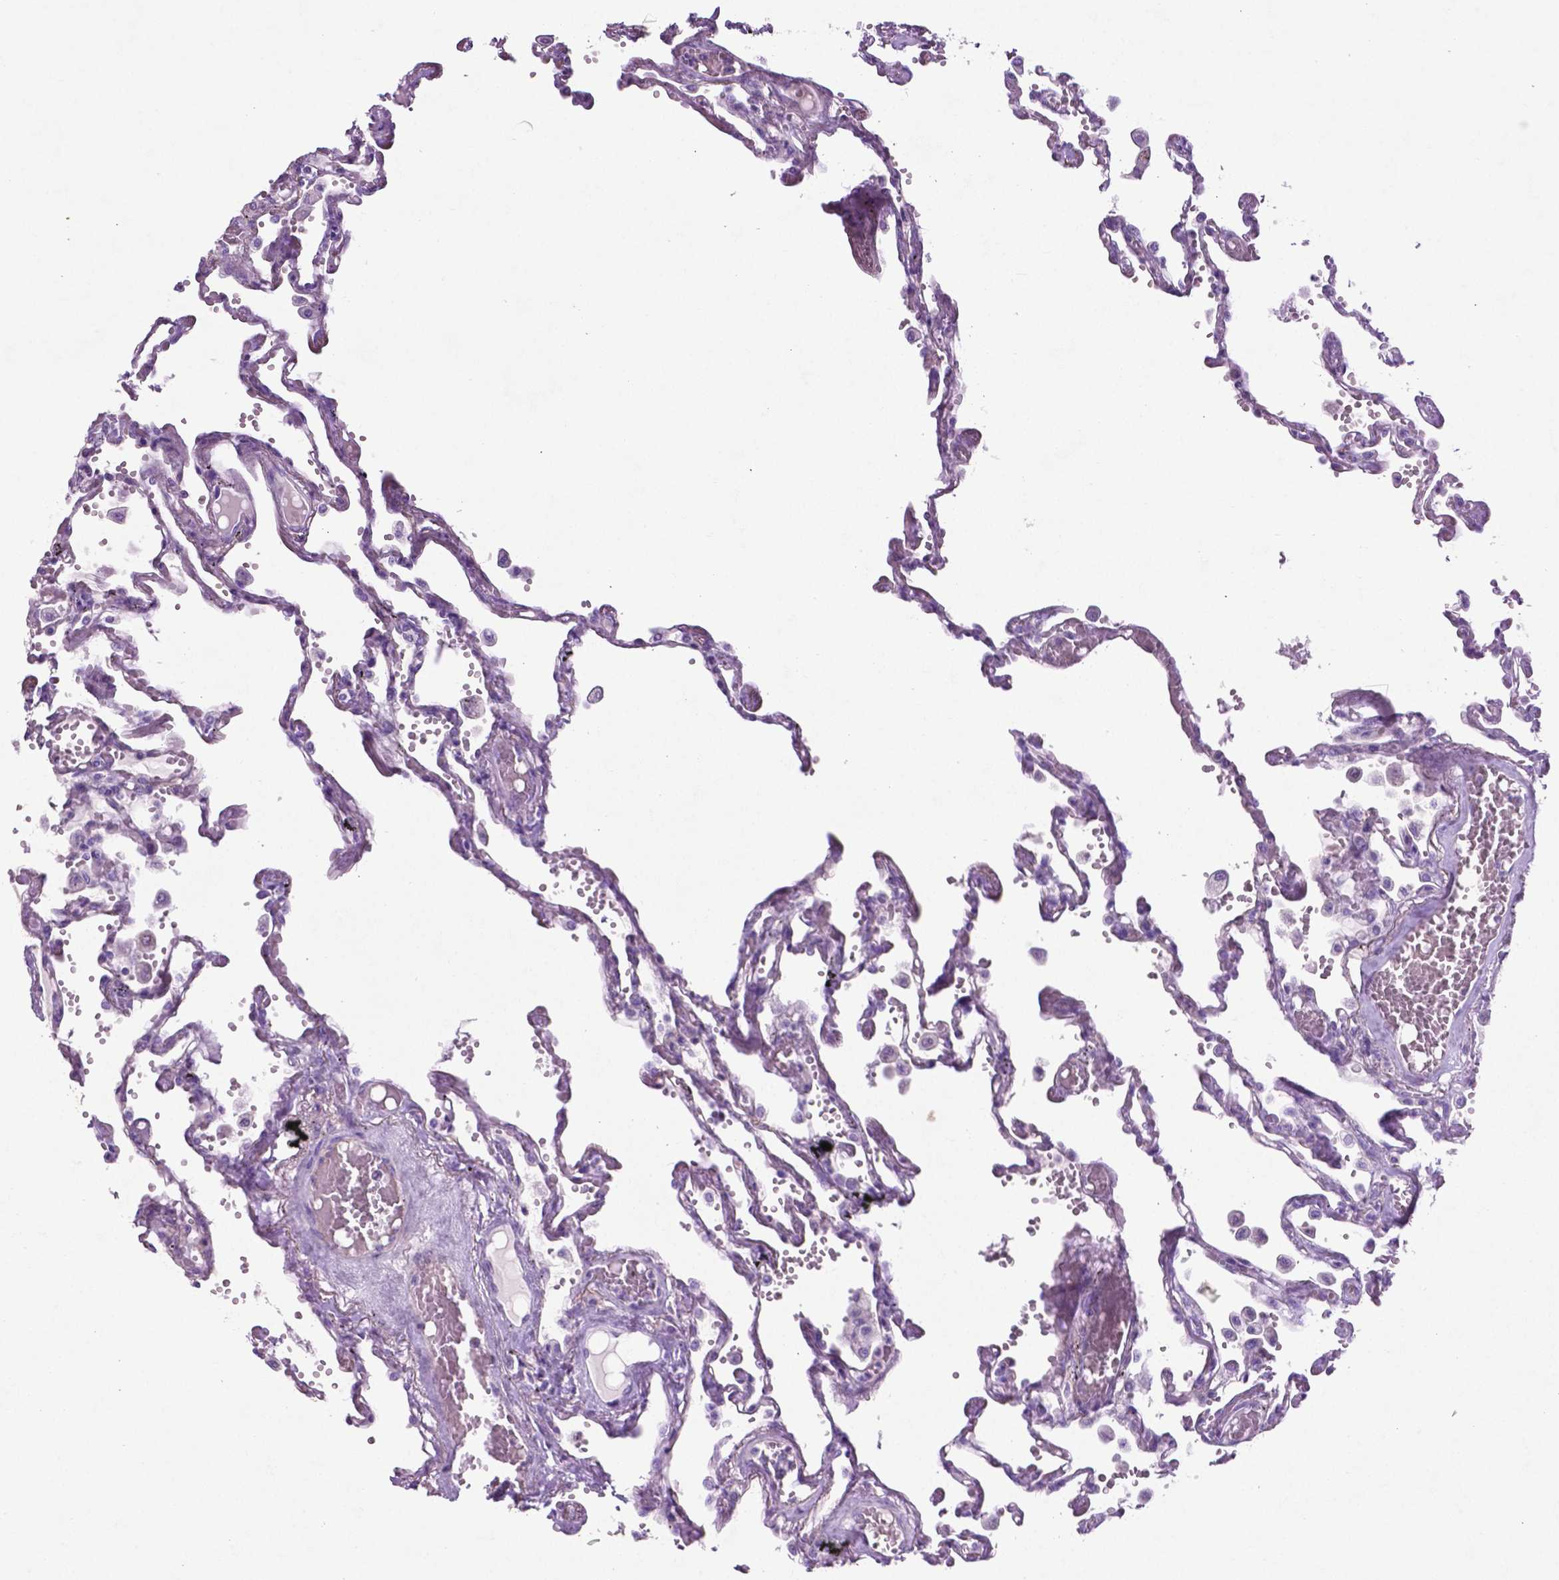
{"staining": {"intensity": "negative", "quantity": "none", "location": "none"}, "tissue": "lung", "cell_type": "Alveolar cells", "image_type": "normal", "snomed": [{"axis": "morphology", "description": "Normal tissue, NOS"}, {"axis": "morphology", "description": "Adenocarcinoma, NOS"}, {"axis": "topography", "description": "Cartilage tissue"}, {"axis": "topography", "description": "Lung"}], "caption": "High magnification brightfield microscopy of unremarkable lung stained with DAB (brown) and counterstained with hematoxylin (blue): alveolar cells show no significant positivity.", "gene": "PHGR1", "patient": {"sex": "female", "age": 67}}